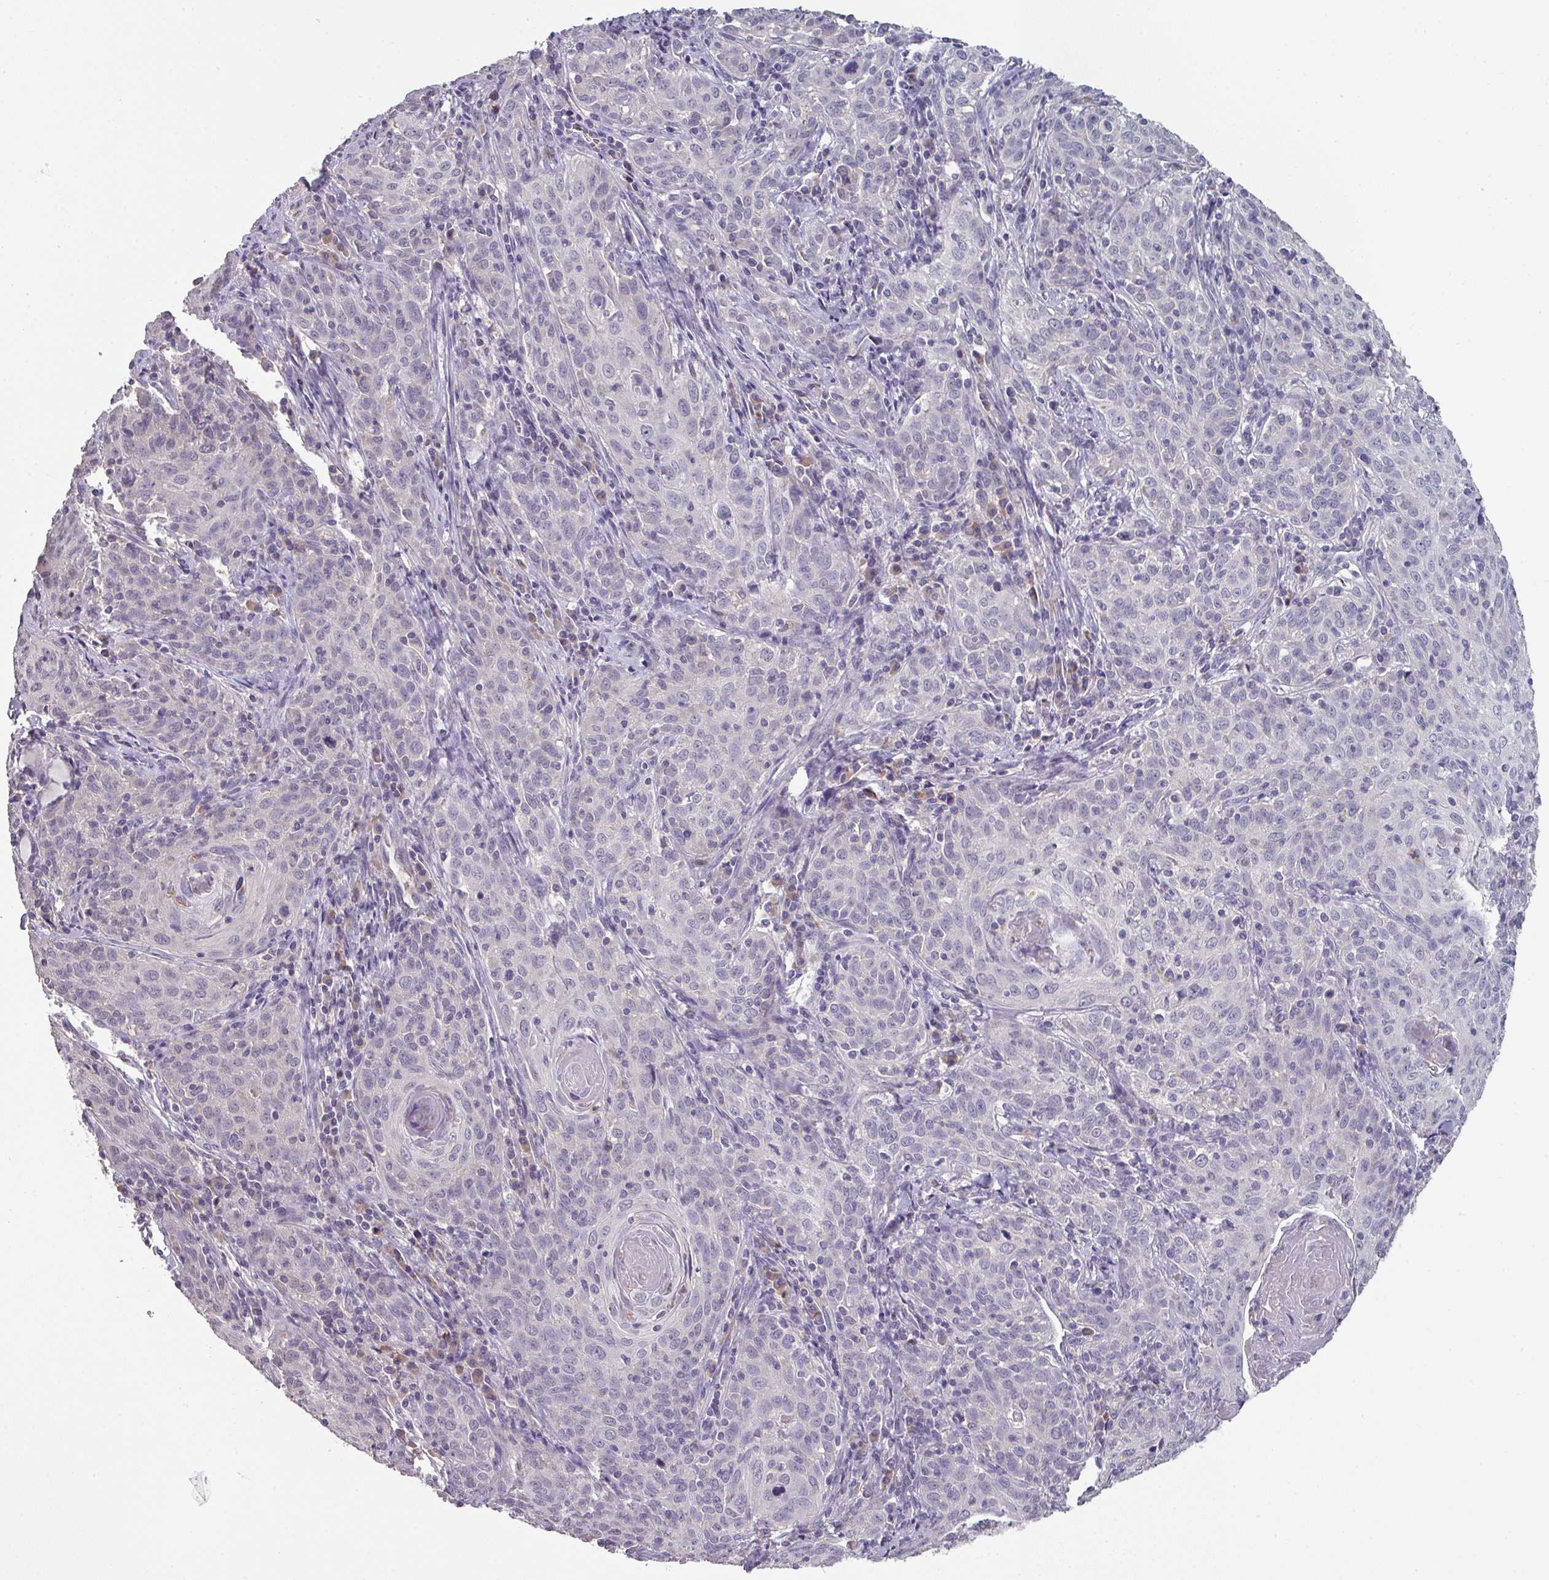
{"staining": {"intensity": "negative", "quantity": "none", "location": "none"}, "tissue": "cervical cancer", "cell_type": "Tumor cells", "image_type": "cancer", "snomed": [{"axis": "morphology", "description": "Squamous cell carcinoma, NOS"}, {"axis": "topography", "description": "Cervix"}], "caption": "The image shows no staining of tumor cells in squamous cell carcinoma (cervical).", "gene": "PRAMEF8", "patient": {"sex": "female", "age": 57}}